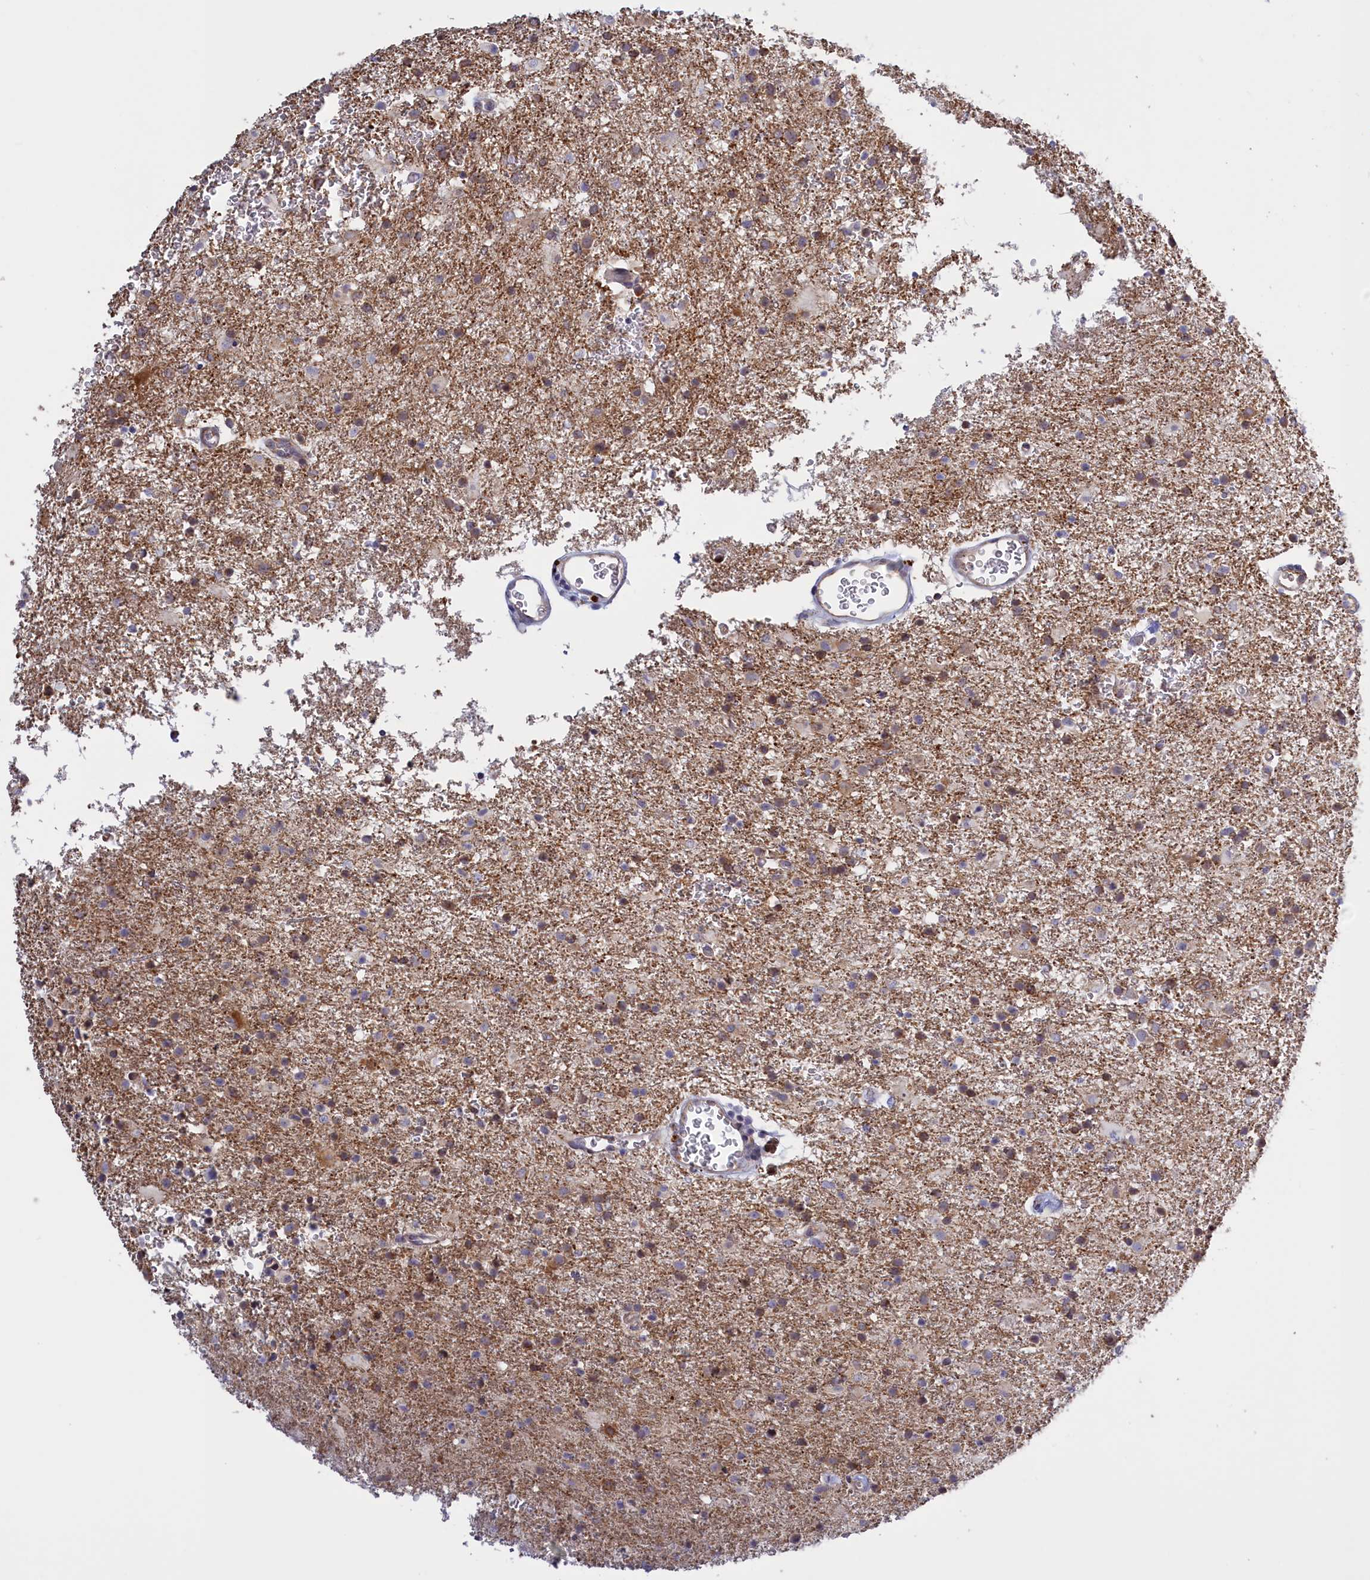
{"staining": {"intensity": "moderate", "quantity": "<25%", "location": "cytoplasmic/membranous"}, "tissue": "glioma", "cell_type": "Tumor cells", "image_type": "cancer", "snomed": [{"axis": "morphology", "description": "Glioma, malignant, Low grade"}, {"axis": "topography", "description": "Brain"}], "caption": "IHC of malignant glioma (low-grade) exhibits low levels of moderate cytoplasmic/membranous expression in about <25% of tumor cells.", "gene": "RRAD", "patient": {"sex": "male", "age": 65}}